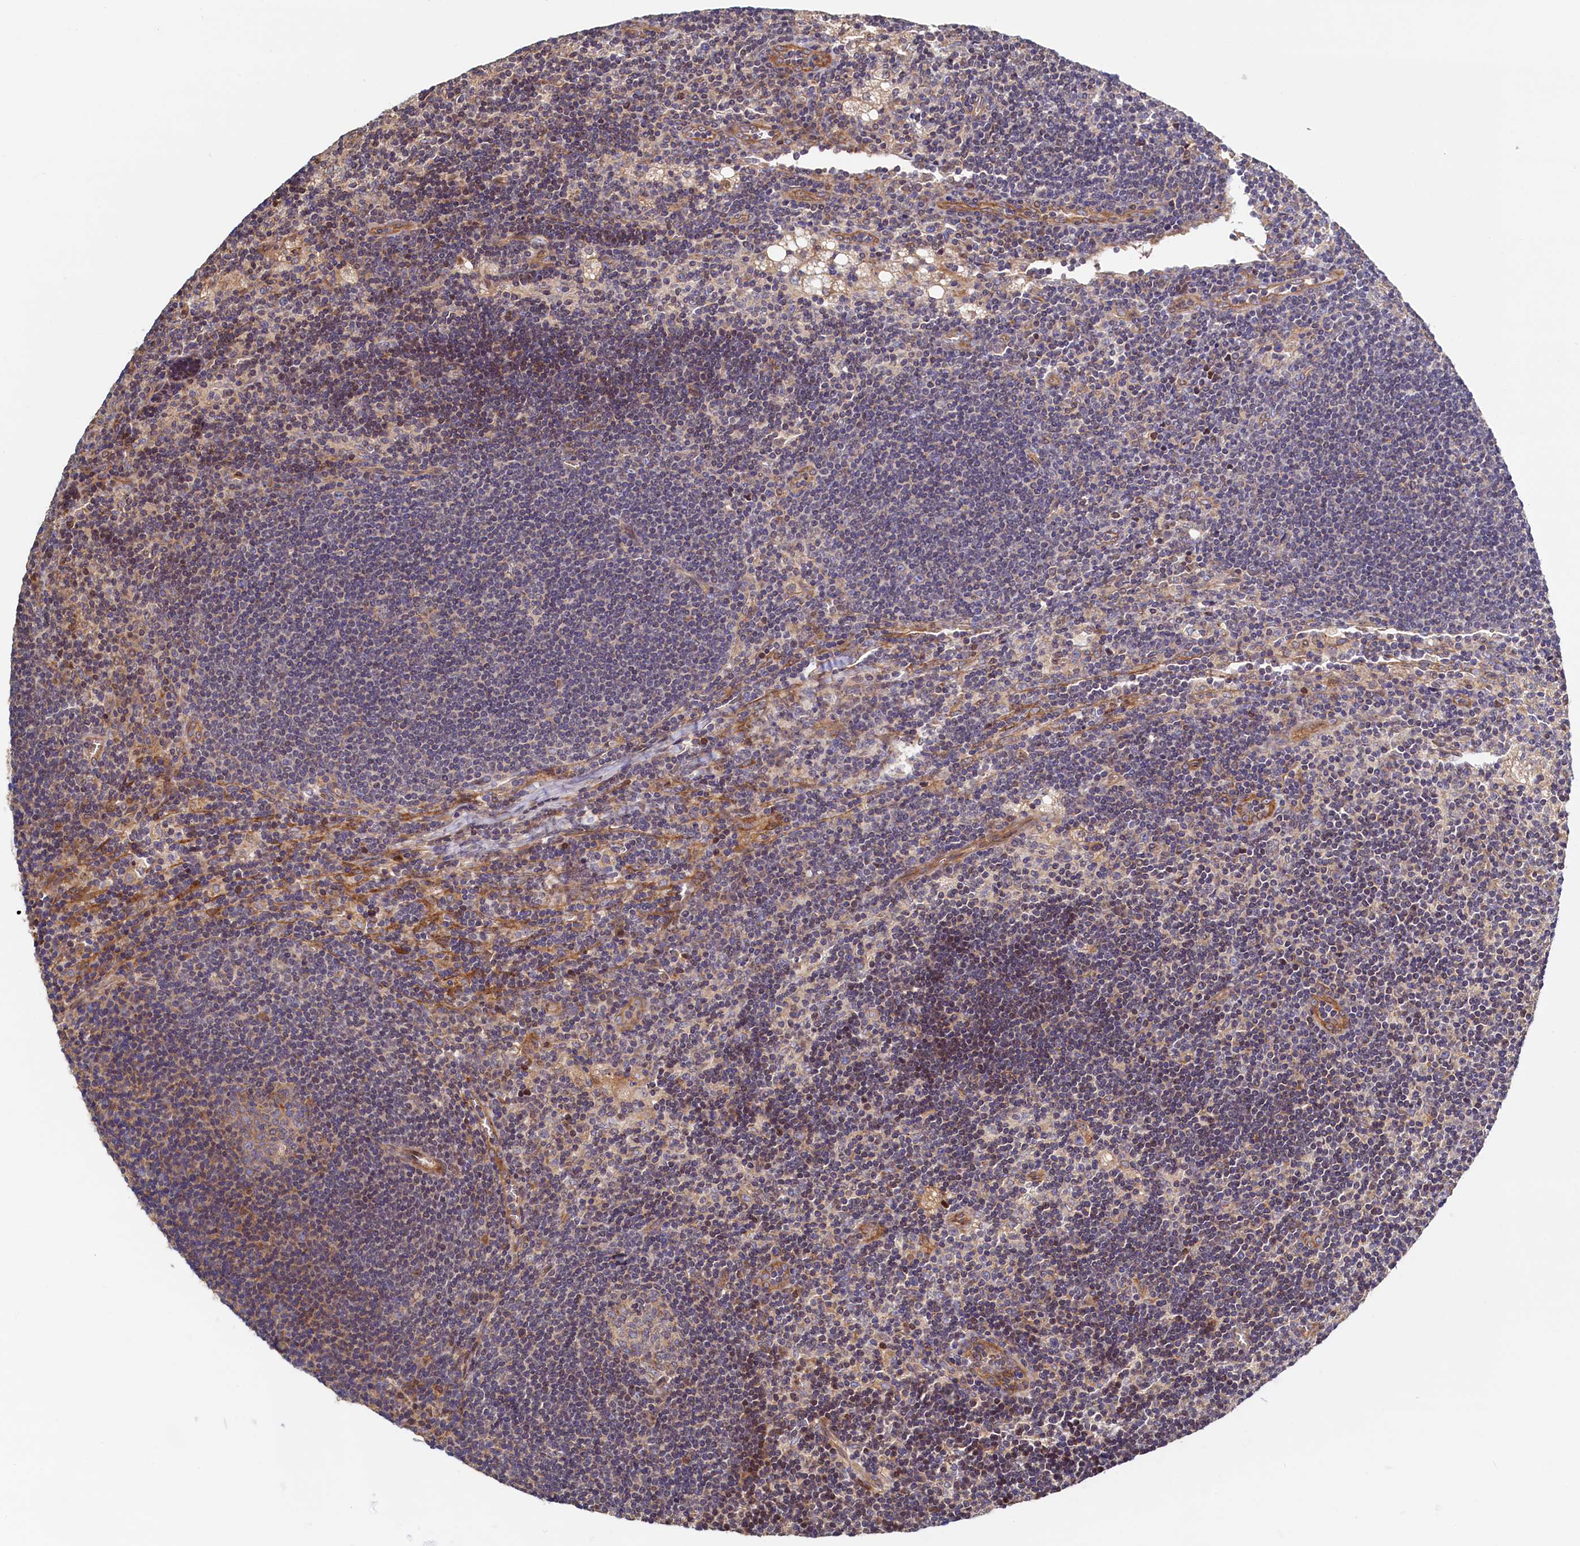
{"staining": {"intensity": "weak", "quantity": "<25%", "location": "cytoplasmic/membranous"}, "tissue": "lymph node", "cell_type": "Germinal center cells", "image_type": "normal", "snomed": [{"axis": "morphology", "description": "Normal tissue, NOS"}, {"axis": "topography", "description": "Lymph node"}], "caption": "Human lymph node stained for a protein using IHC reveals no expression in germinal center cells.", "gene": "ATXN2L", "patient": {"sex": "male", "age": 24}}